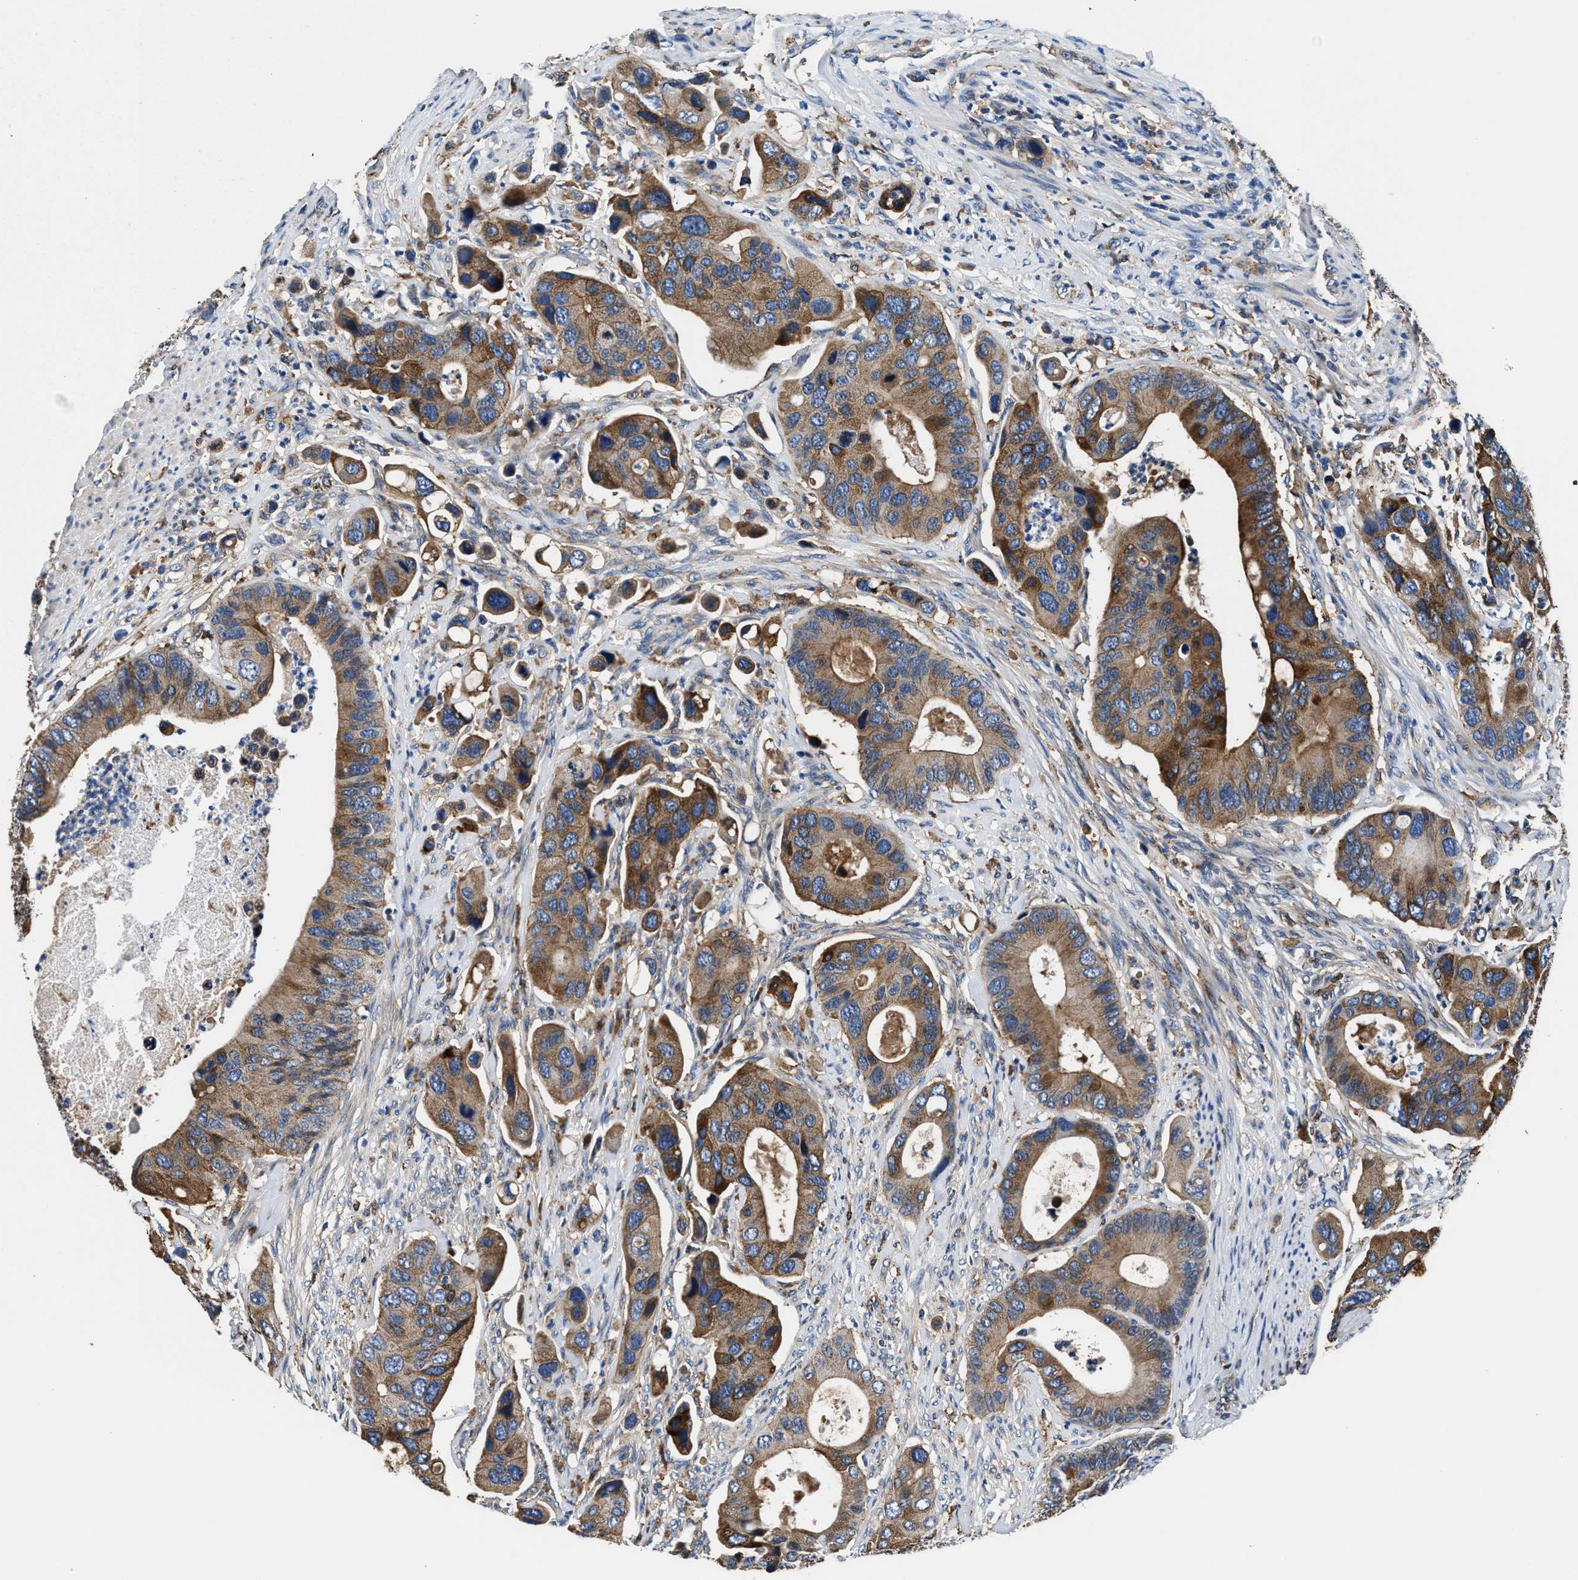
{"staining": {"intensity": "moderate", "quantity": ">75%", "location": "cytoplasmic/membranous"}, "tissue": "colorectal cancer", "cell_type": "Tumor cells", "image_type": "cancer", "snomed": [{"axis": "morphology", "description": "Adenocarcinoma, NOS"}, {"axis": "topography", "description": "Rectum"}], "caption": "Colorectal adenocarcinoma stained with a brown dye reveals moderate cytoplasmic/membranous positive staining in approximately >75% of tumor cells.", "gene": "PPP1R9B", "patient": {"sex": "female", "age": 57}}